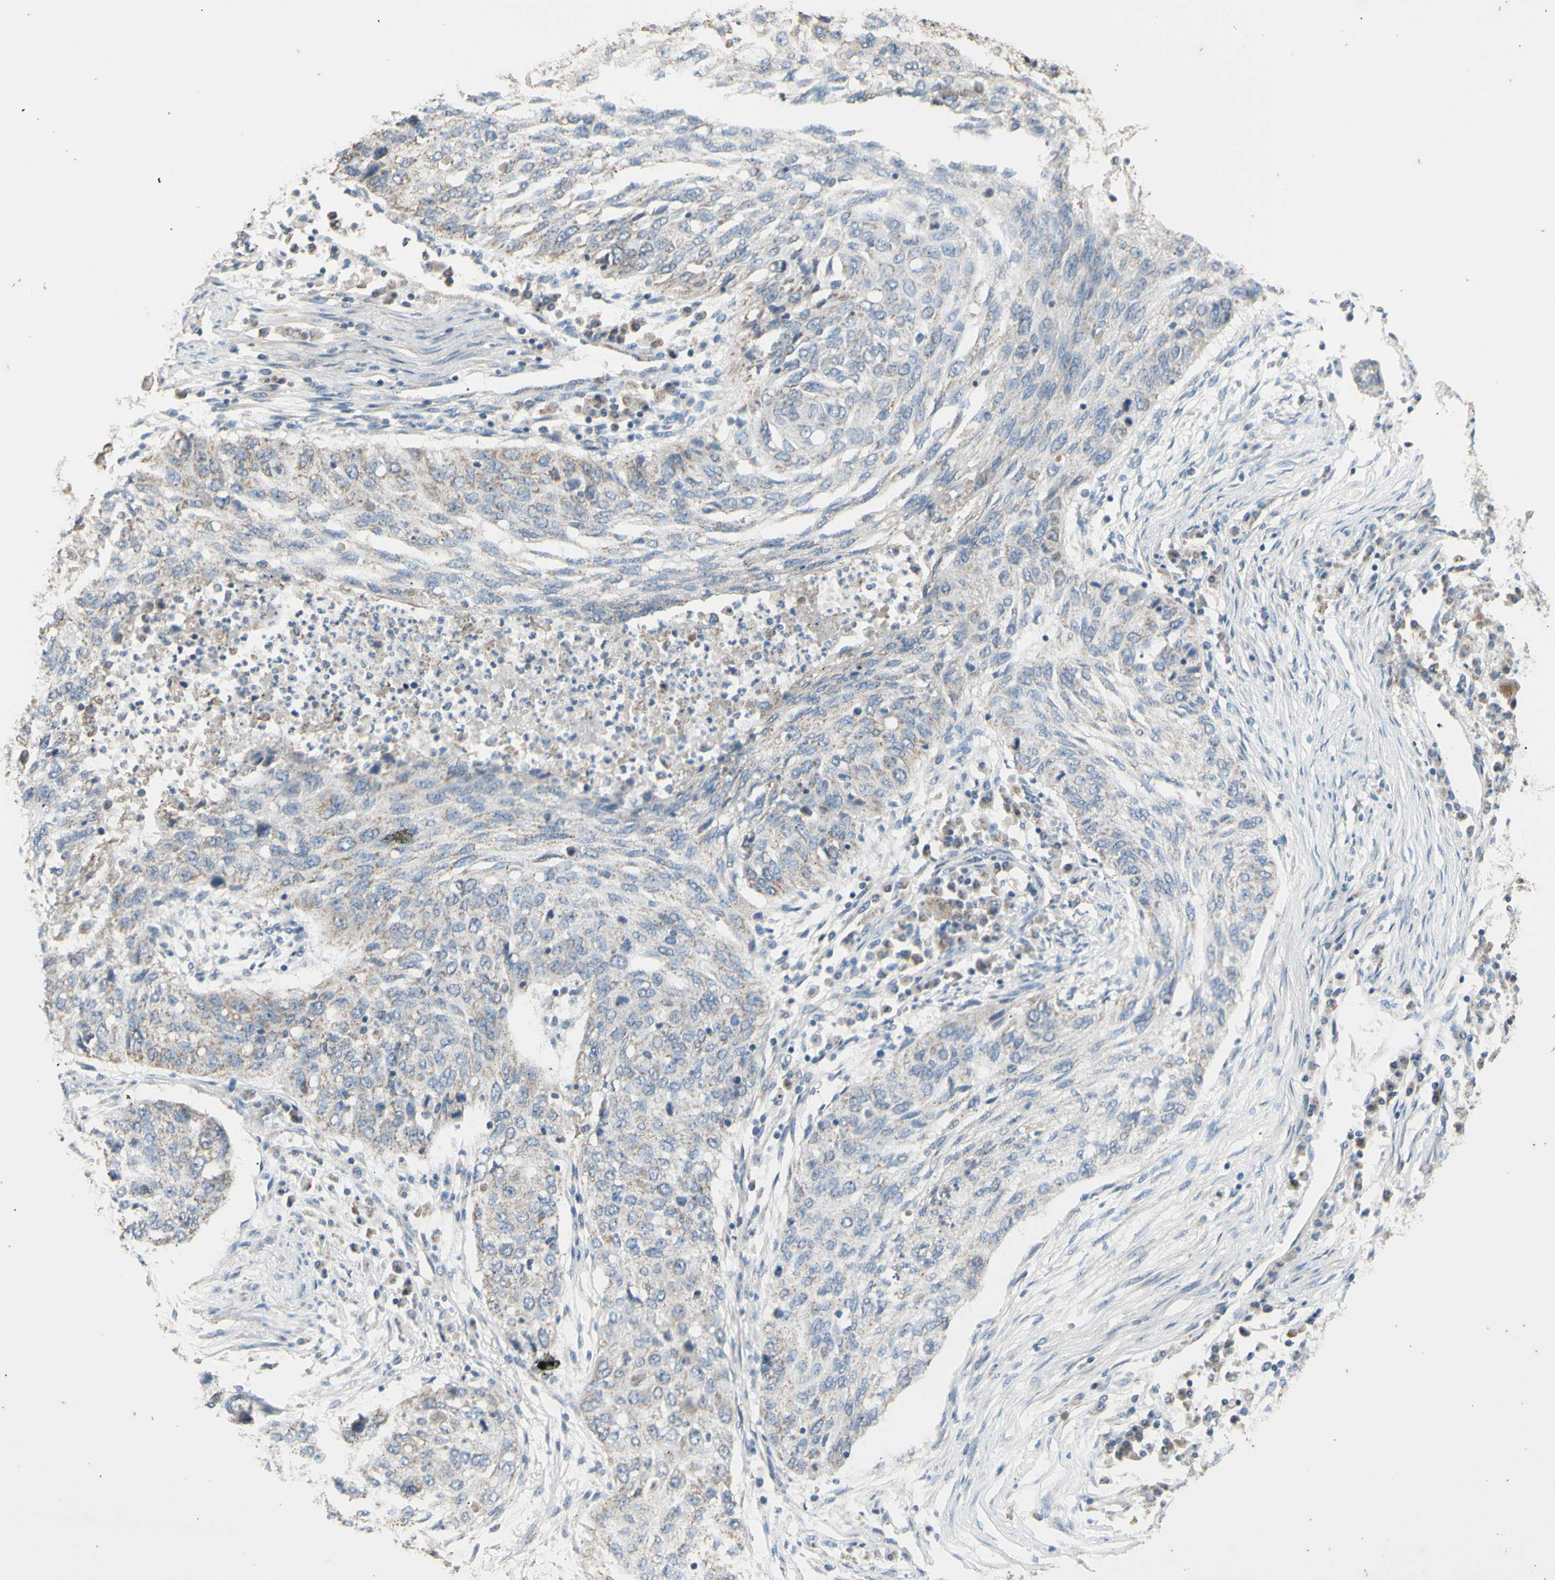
{"staining": {"intensity": "weak", "quantity": "25%-75%", "location": "cytoplasmic/membranous"}, "tissue": "lung cancer", "cell_type": "Tumor cells", "image_type": "cancer", "snomed": [{"axis": "morphology", "description": "Squamous cell carcinoma, NOS"}, {"axis": "topography", "description": "Lung"}], "caption": "Lung squamous cell carcinoma stained for a protein (brown) displays weak cytoplasmic/membranous positive positivity in about 25%-75% of tumor cells.", "gene": "PTGIS", "patient": {"sex": "female", "age": 63}}